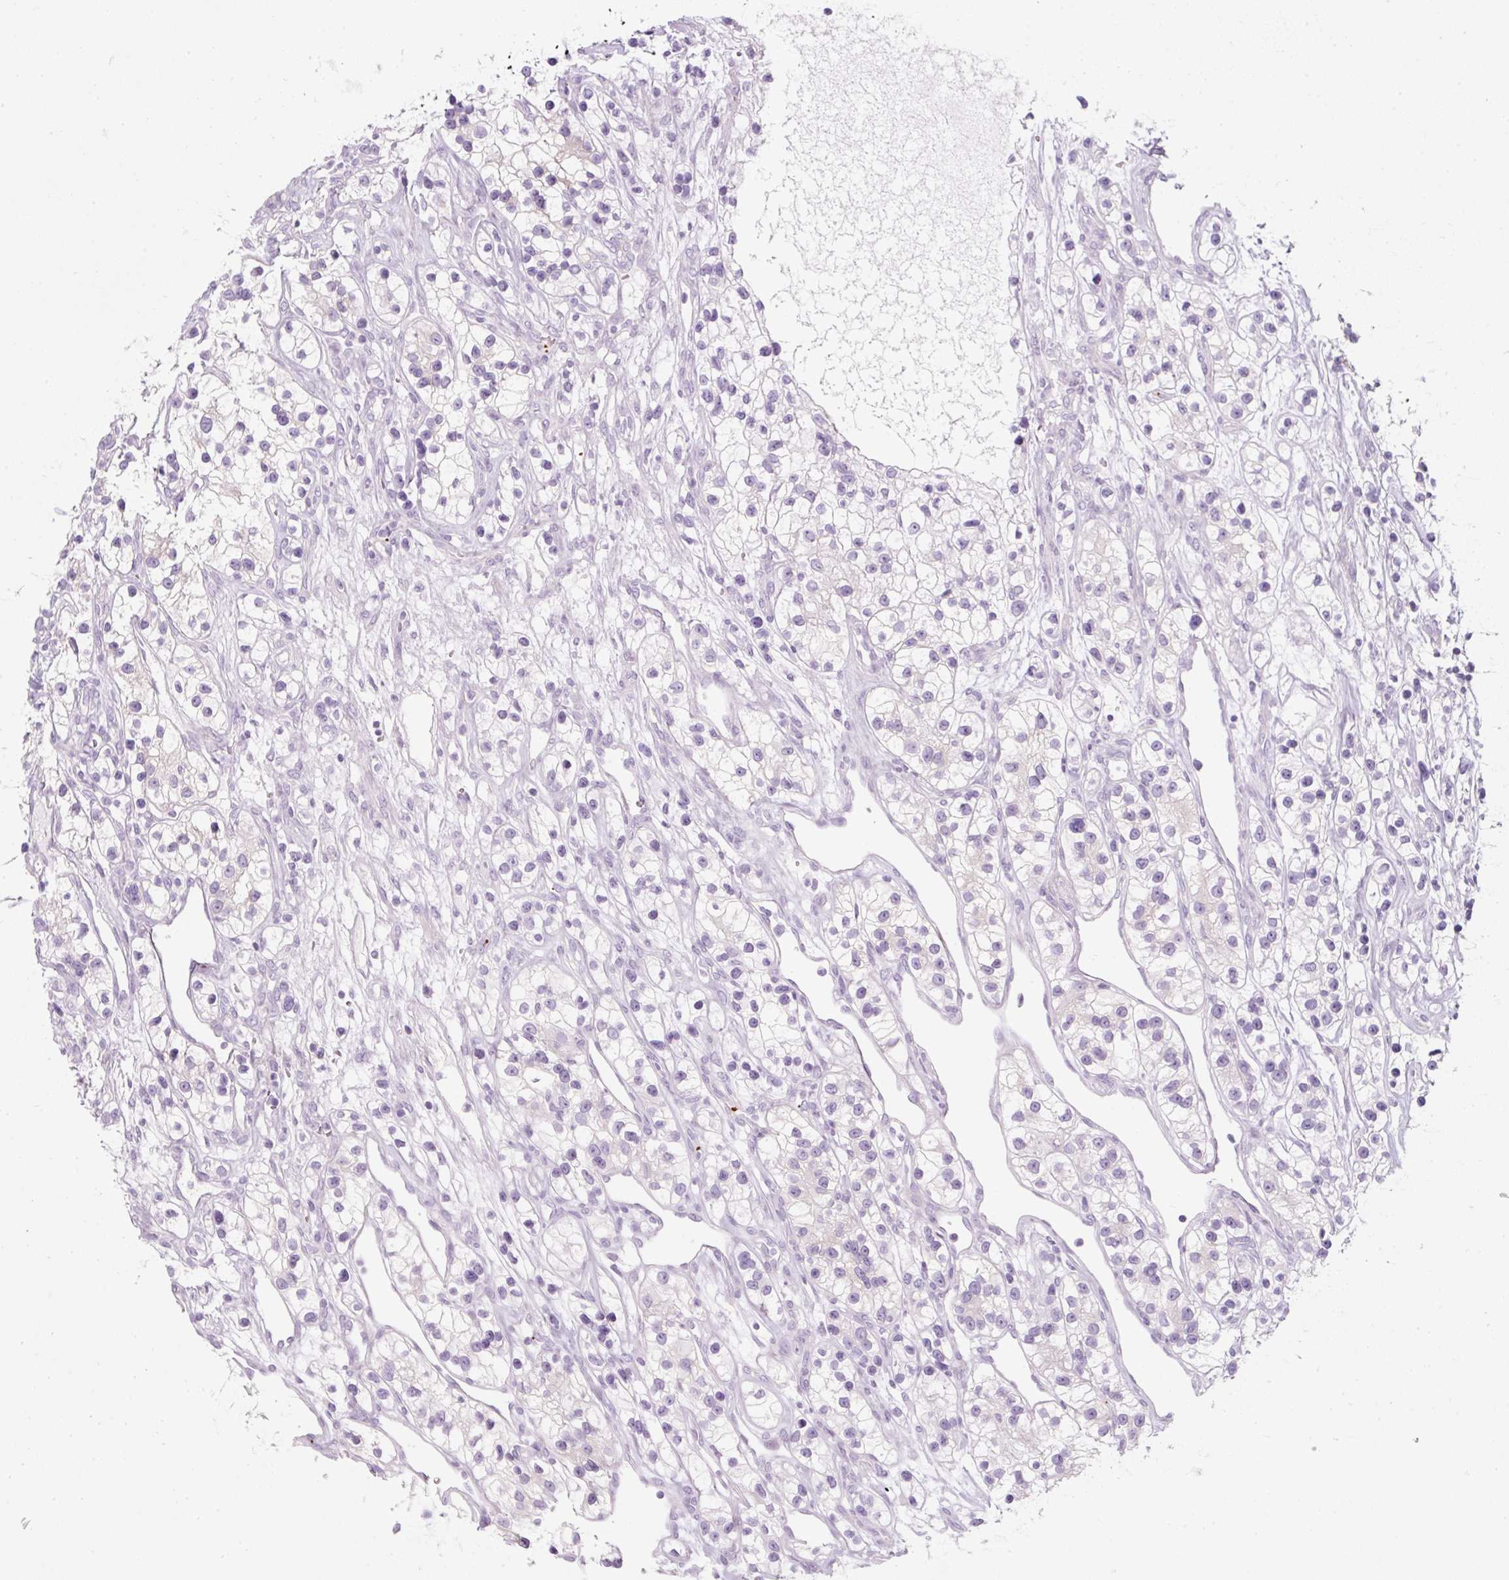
{"staining": {"intensity": "negative", "quantity": "none", "location": "none"}, "tissue": "renal cancer", "cell_type": "Tumor cells", "image_type": "cancer", "snomed": [{"axis": "morphology", "description": "Adenocarcinoma, NOS"}, {"axis": "topography", "description": "Kidney"}], "caption": "Tumor cells are negative for brown protein staining in renal cancer.", "gene": "PF4V1", "patient": {"sex": "female", "age": 57}}